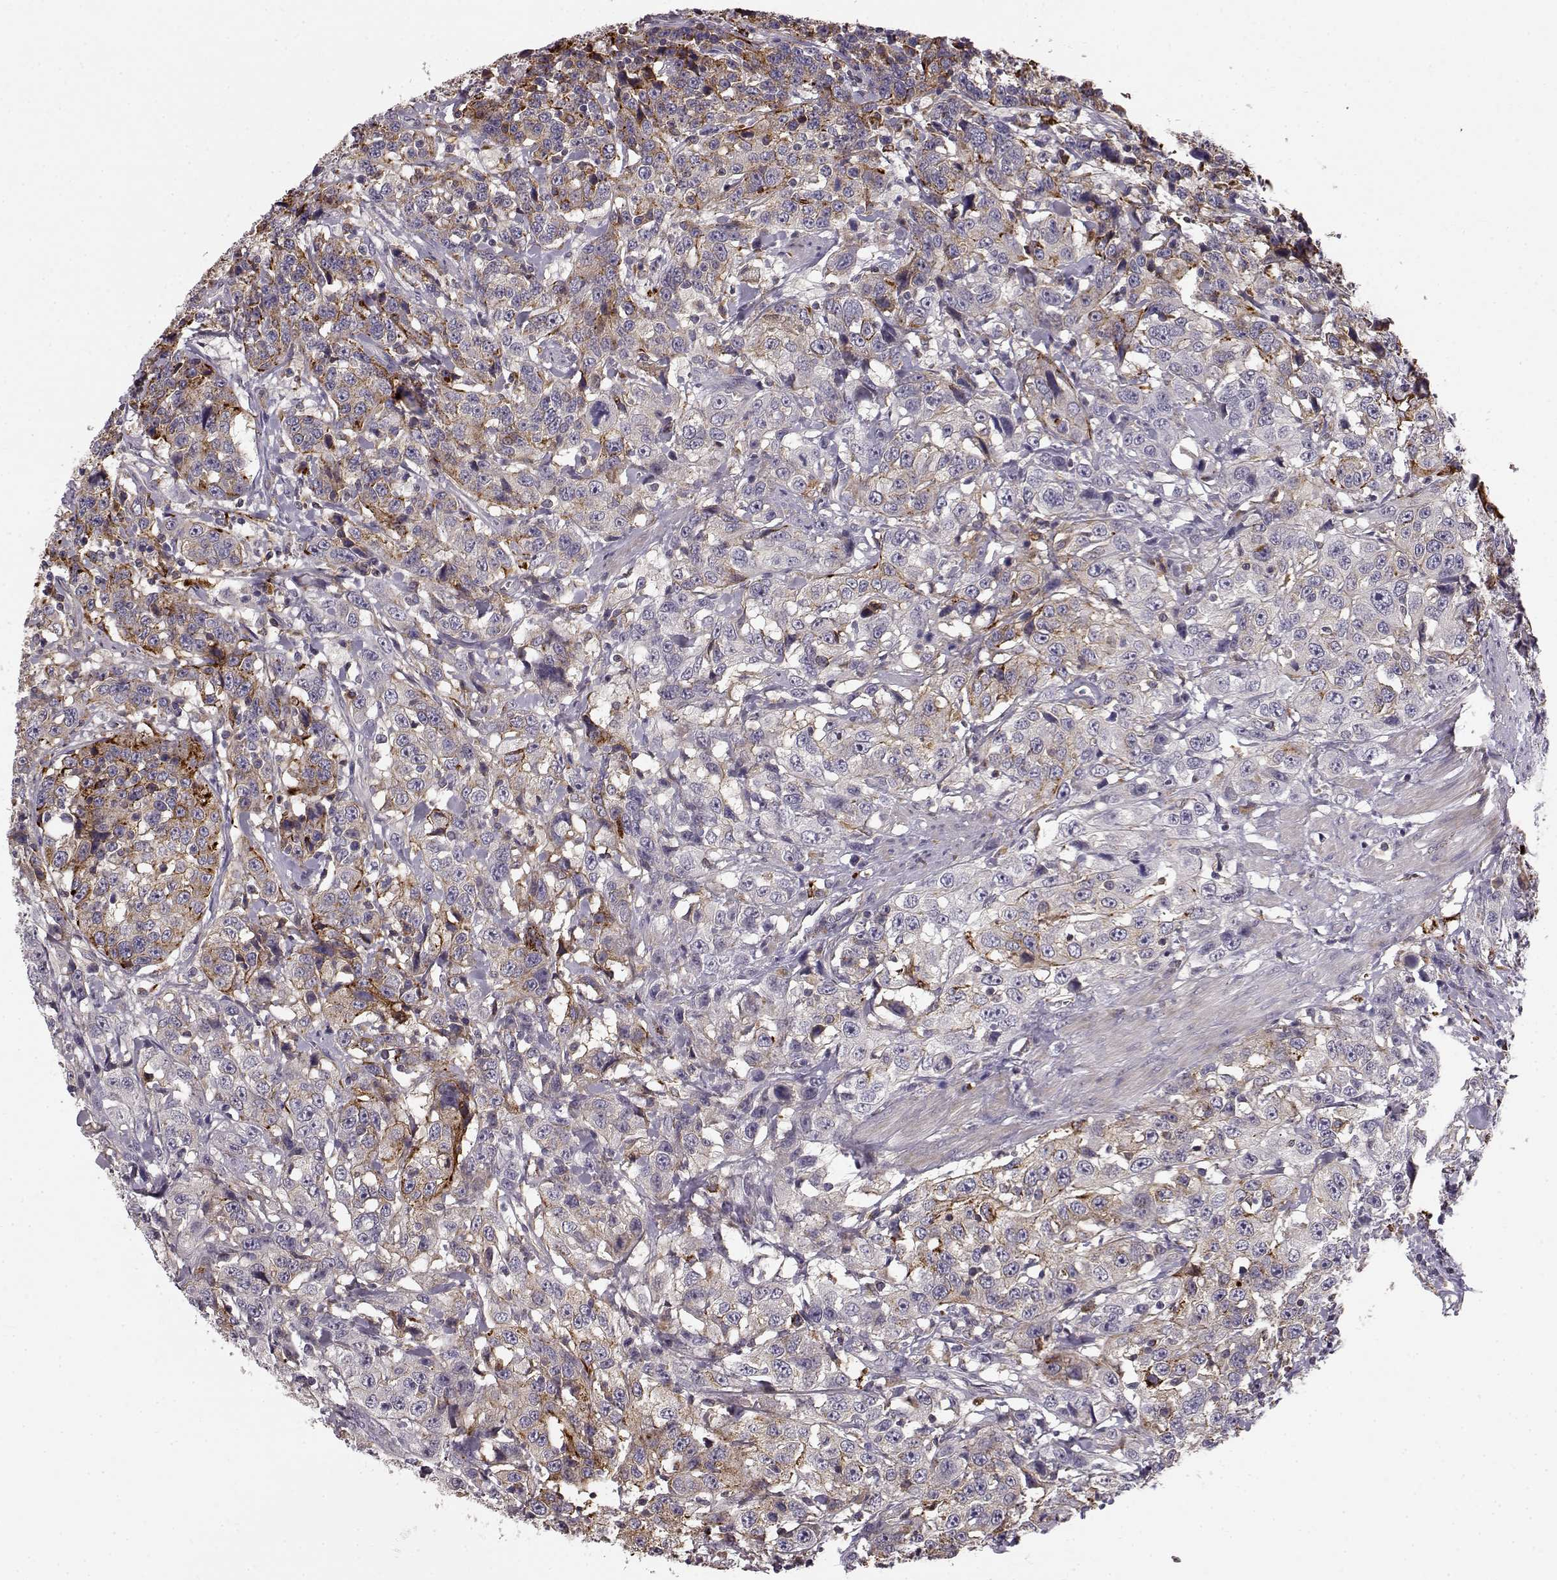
{"staining": {"intensity": "moderate", "quantity": "<25%", "location": "cytoplasmic/membranous"}, "tissue": "urothelial cancer", "cell_type": "Tumor cells", "image_type": "cancer", "snomed": [{"axis": "morphology", "description": "Urothelial carcinoma, NOS"}, {"axis": "morphology", "description": "Urothelial carcinoma, High grade"}, {"axis": "topography", "description": "Urinary bladder"}], "caption": "About <25% of tumor cells in urothelial cancer display moderate cytoplasmic/membranous protein expression as visualized by brown immunohistochemical staining.", "gene": "CCNF", "patient": {"sex": "female", "age": 73}}